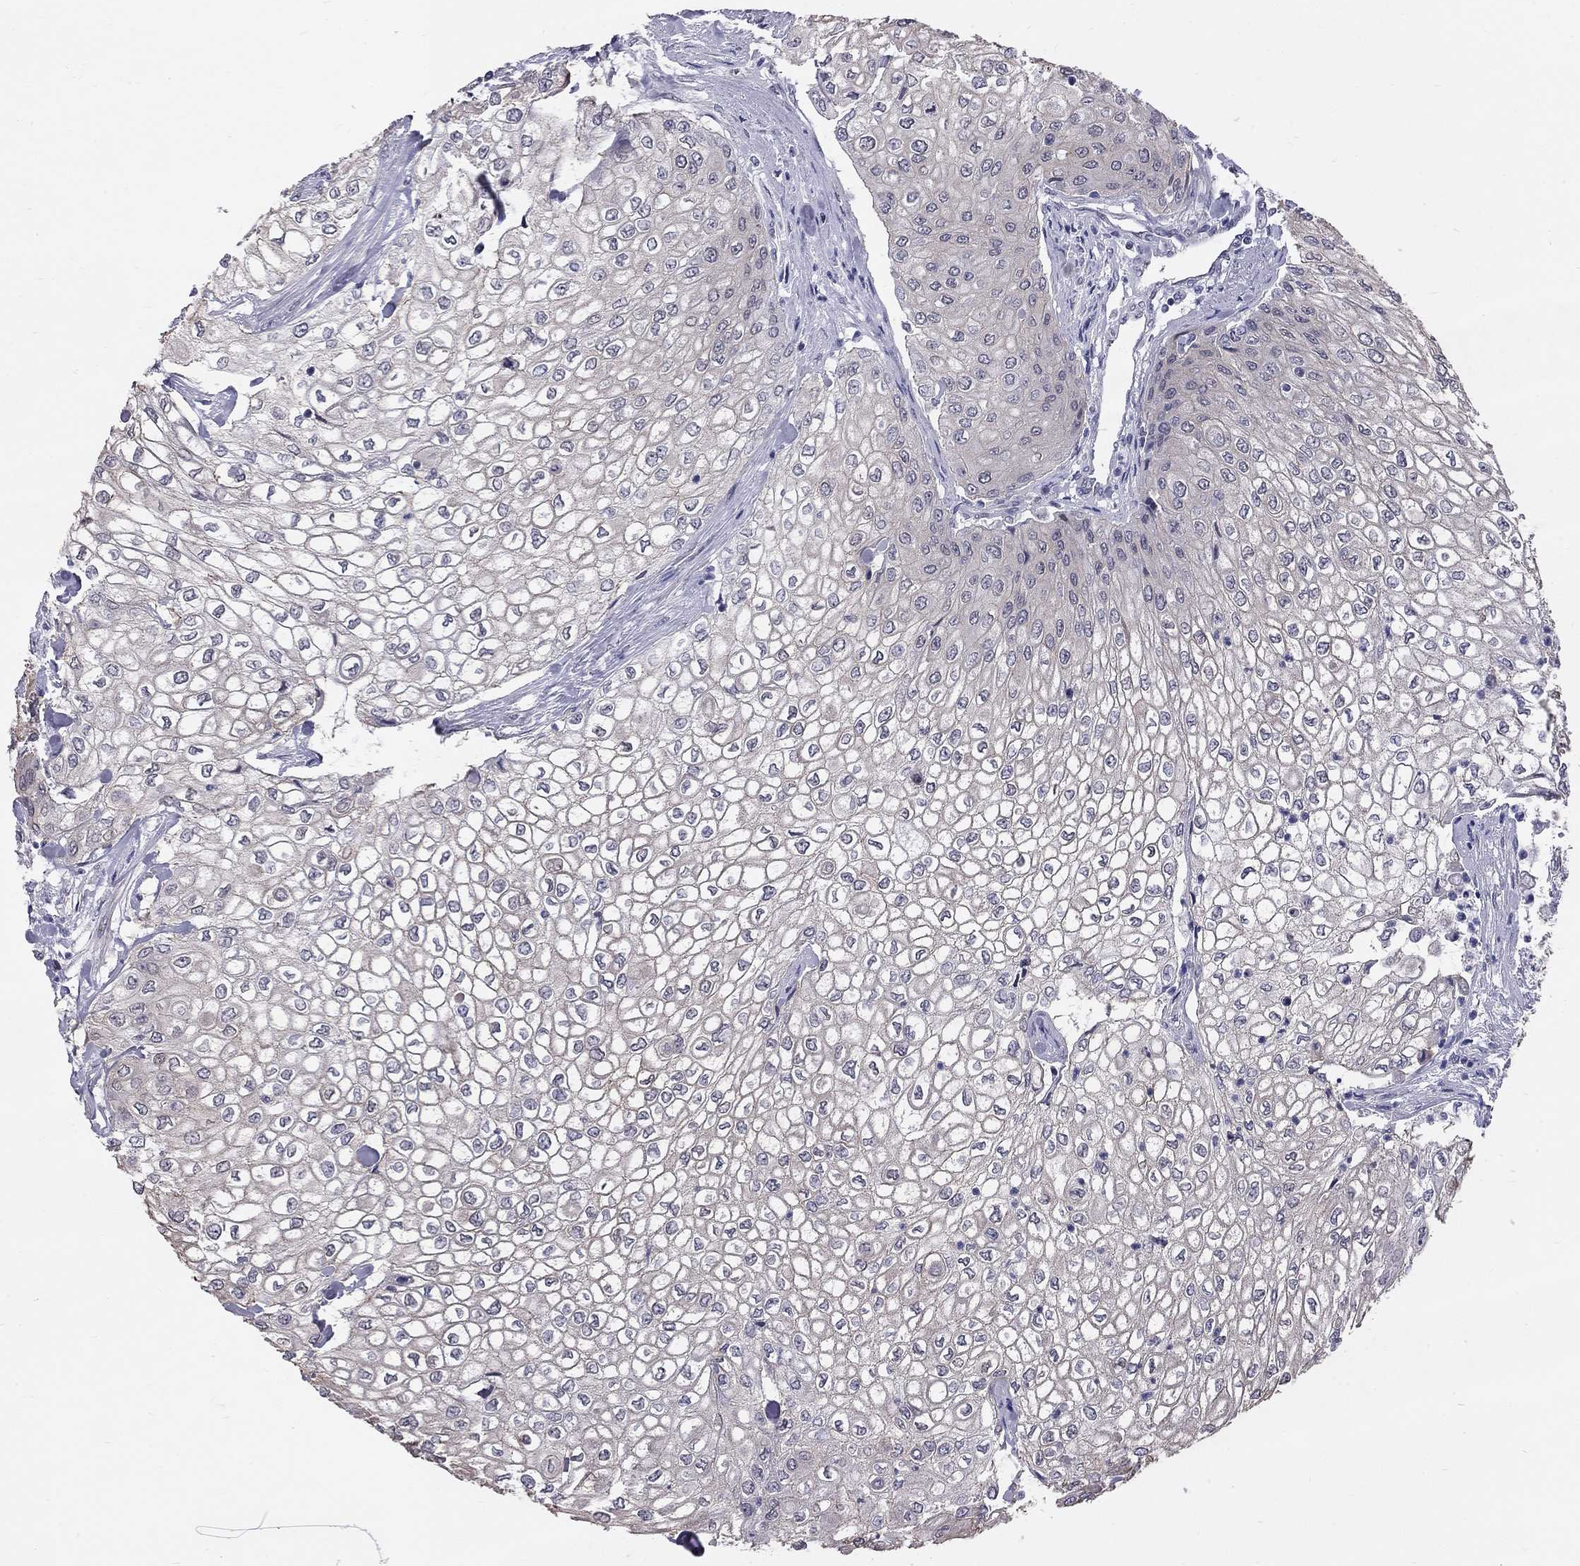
{"staining": {"intensity": "negative", "quantity": "none", "location": "none"}, "tissue": "urothelial cancer", "cell_type": "Tumor cells", "image_type": "cancer", "snomed": [{"axis": "morphology", "description": "Urothelial carcinoma, High grade"}, {"axis": "topography", "description": "Urinary bladder"}], "caption": "An image of urothelial carcinoma (high-grade) stained for a protein shows no brown staining in tumor cells.", "gene": "GJB4", "patient": {"sex": "male", "age": 62}}